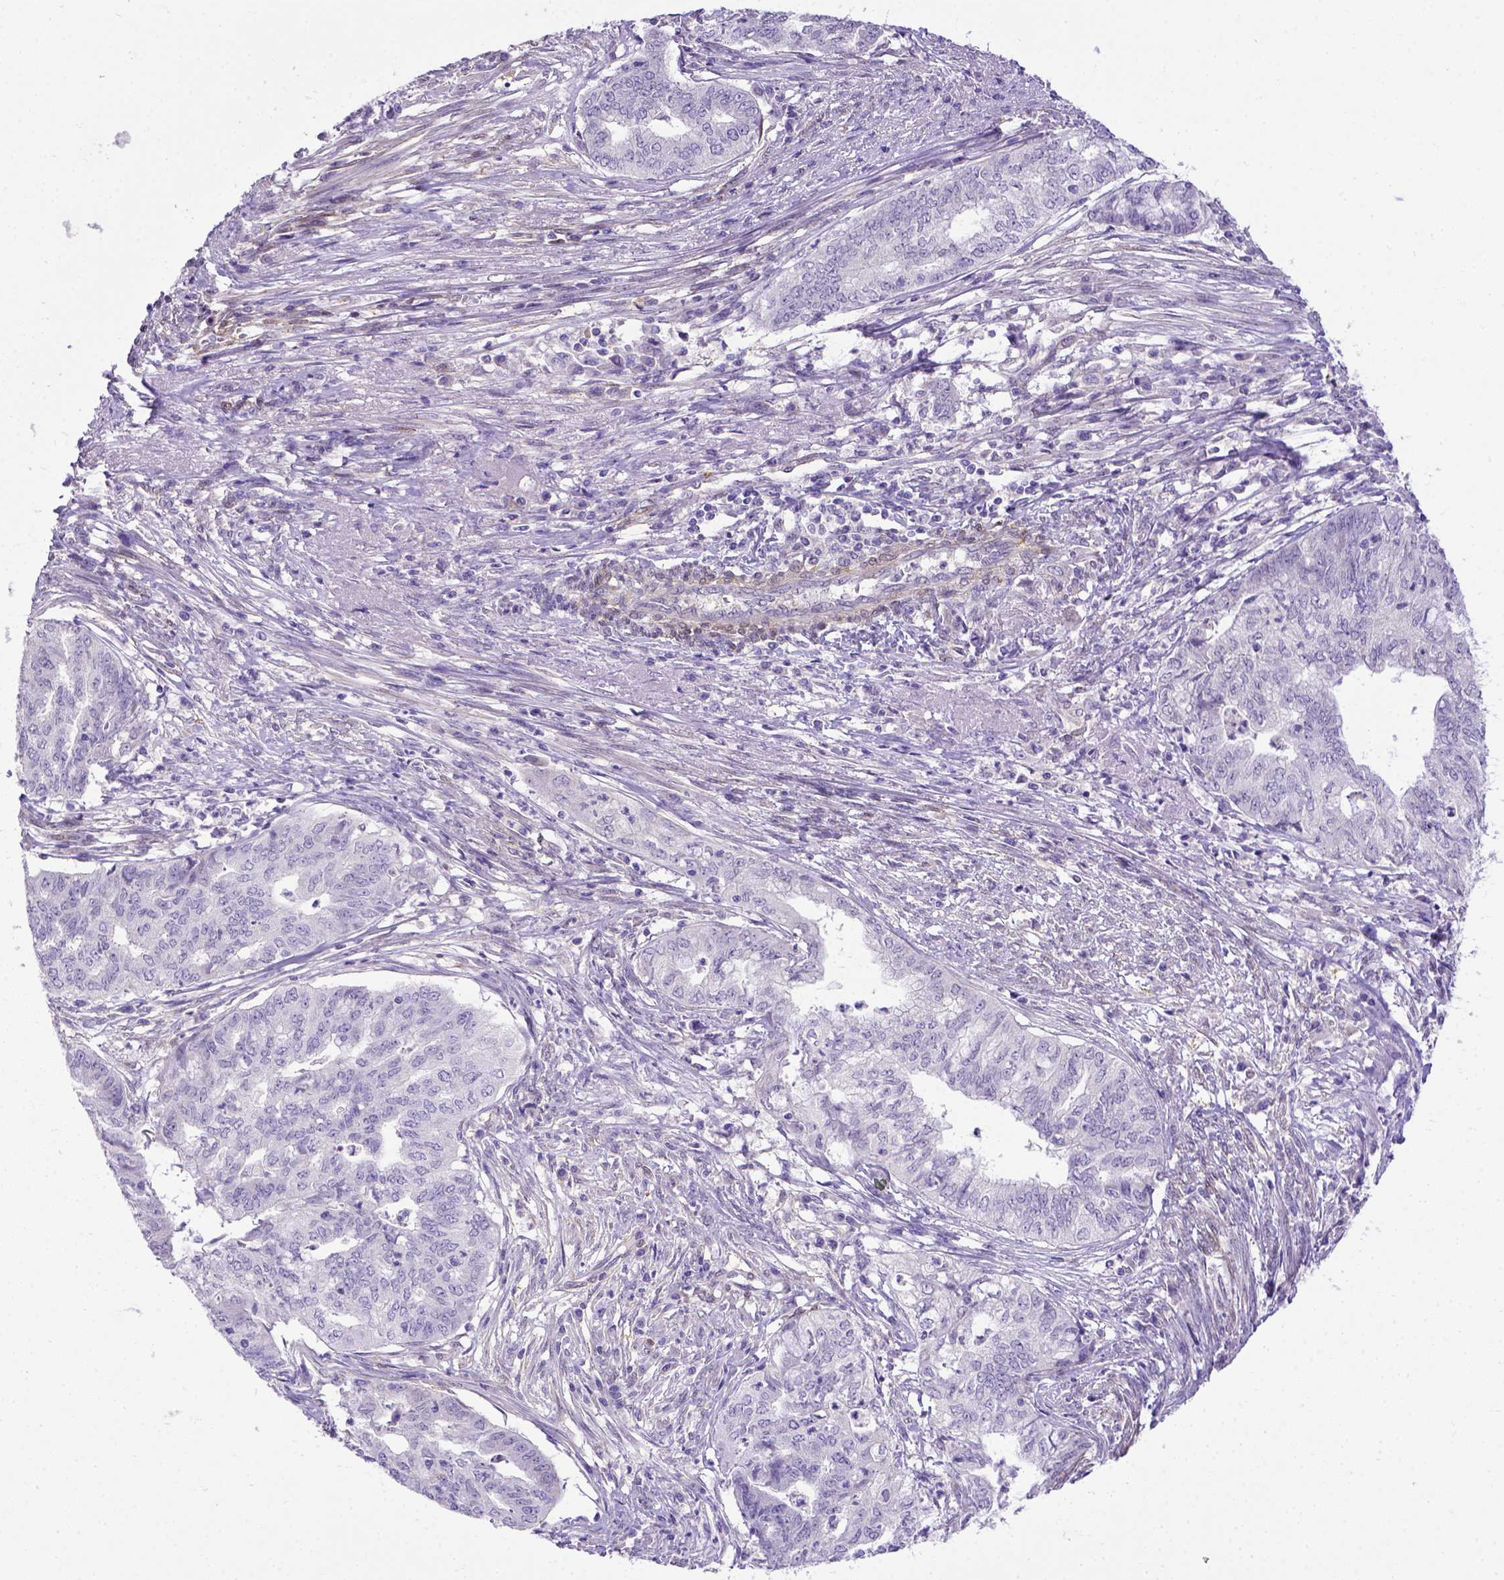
{"staining": {"intensity": "negative", "quantity": "none", "location": "none"}, "tissue": "endometrial cancer", "cell_type": "Tumor cells", "image_type": "cancer", "snomed": [{"axis": "morphology", "description": "Adenocarcinoma, NOS"}, {"axis": "topography", "description": "Endometrium"}], "caption": "High power microscopy histopathology image of an IHC photomicrograph of adenocarcinoma (endometrial), revealing no significant staining in tumor cells.", "gene": "BTN1A1", "patient": {"sex": "female", "age": 79}}